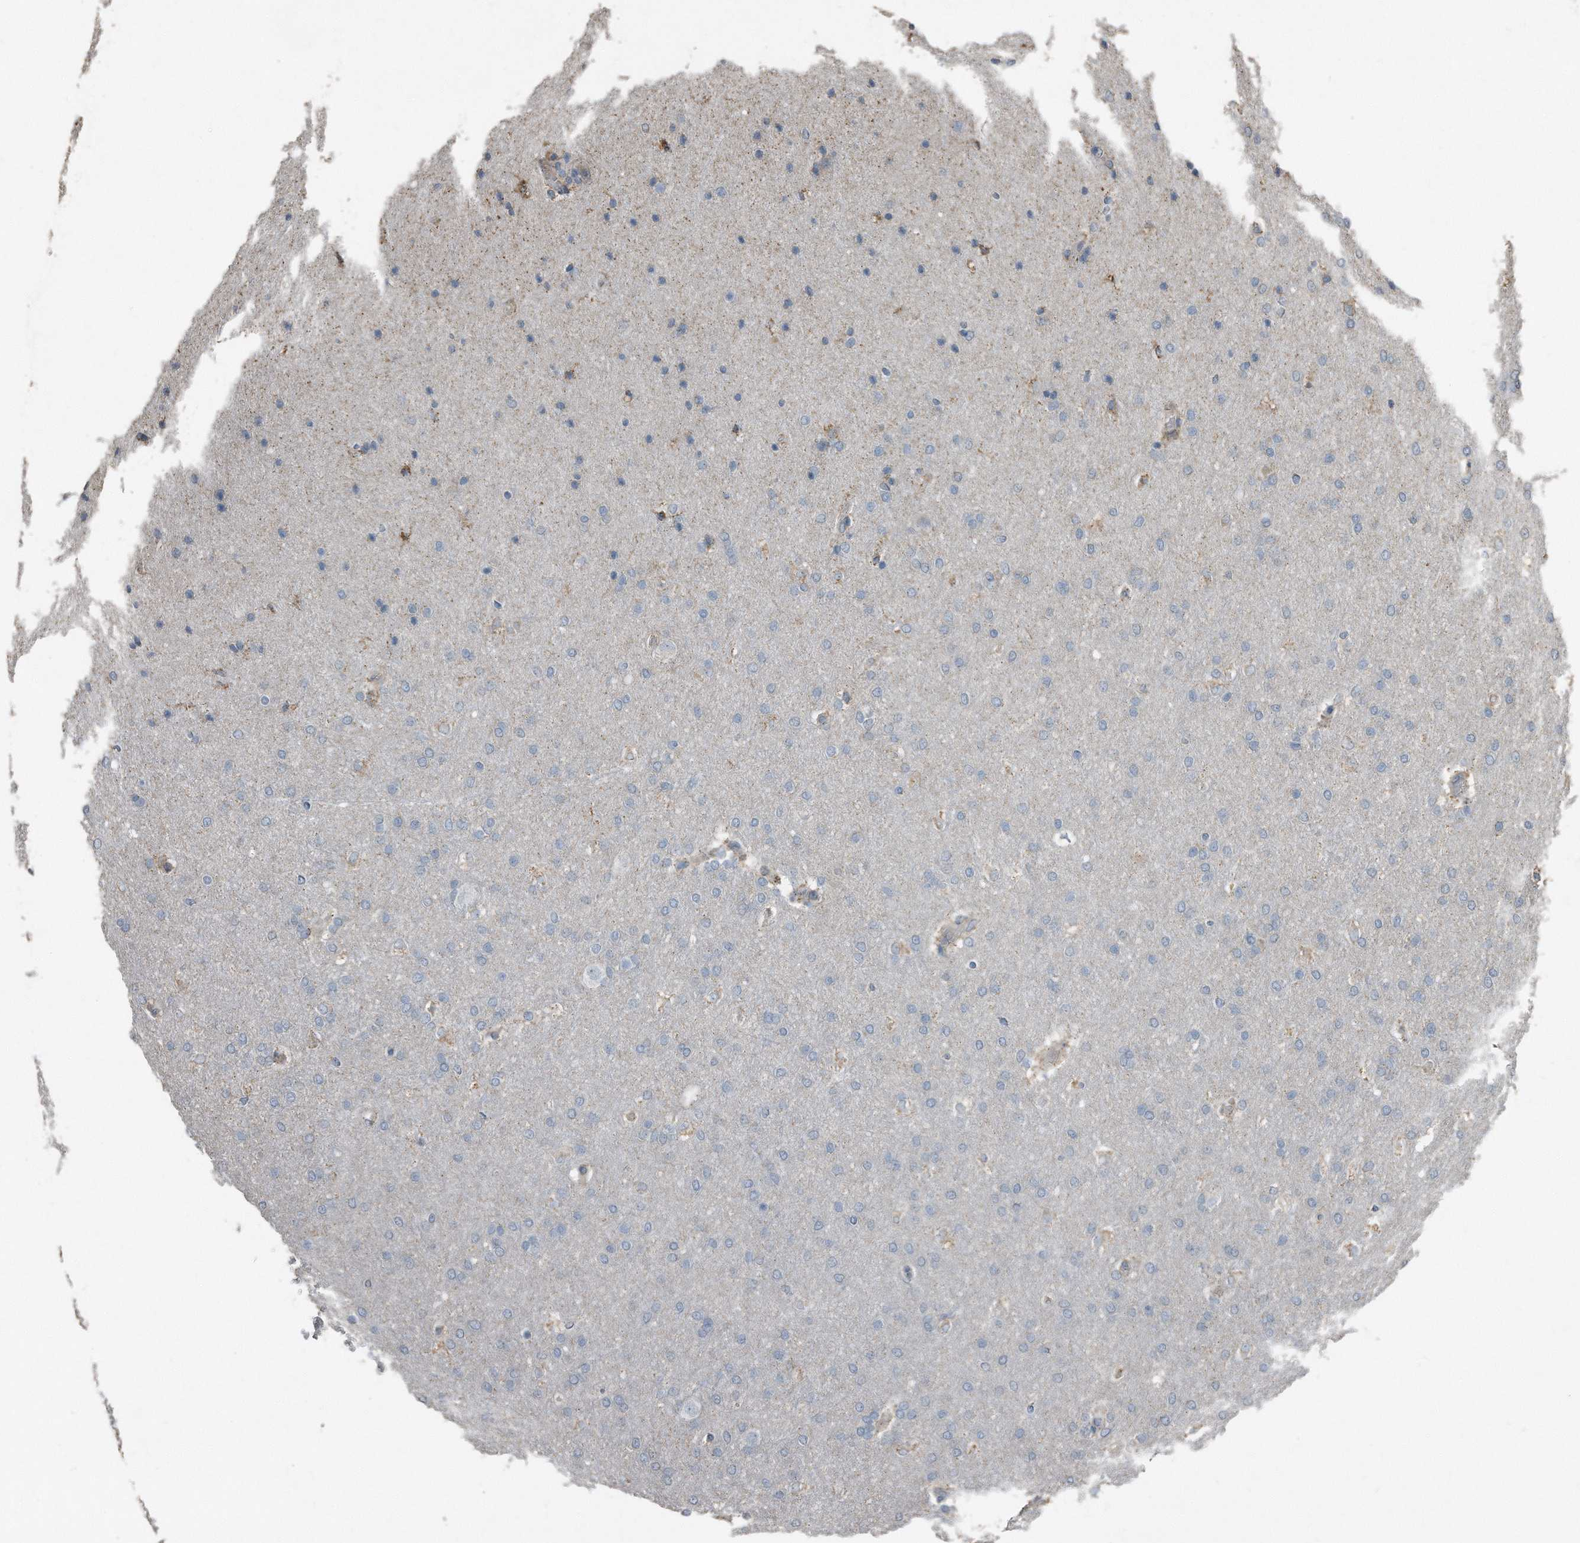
{"staining": {"intensity": "negative", "quantity": "none", "location": "none"}, "tissue": "glioma", "cell_type": "Tumor cells", "image_type": "cancer", "snomed": [{"axis": "morphology", "description": "Glioma, malignant, Low grade"}, {"axis": "topography", "description": "Brain"}], "caption": "There is no significant positivity in tumor cells of malignant low-grade glioma.", "gene": "C9", "patient": {"sex": "female", "age": 37}}